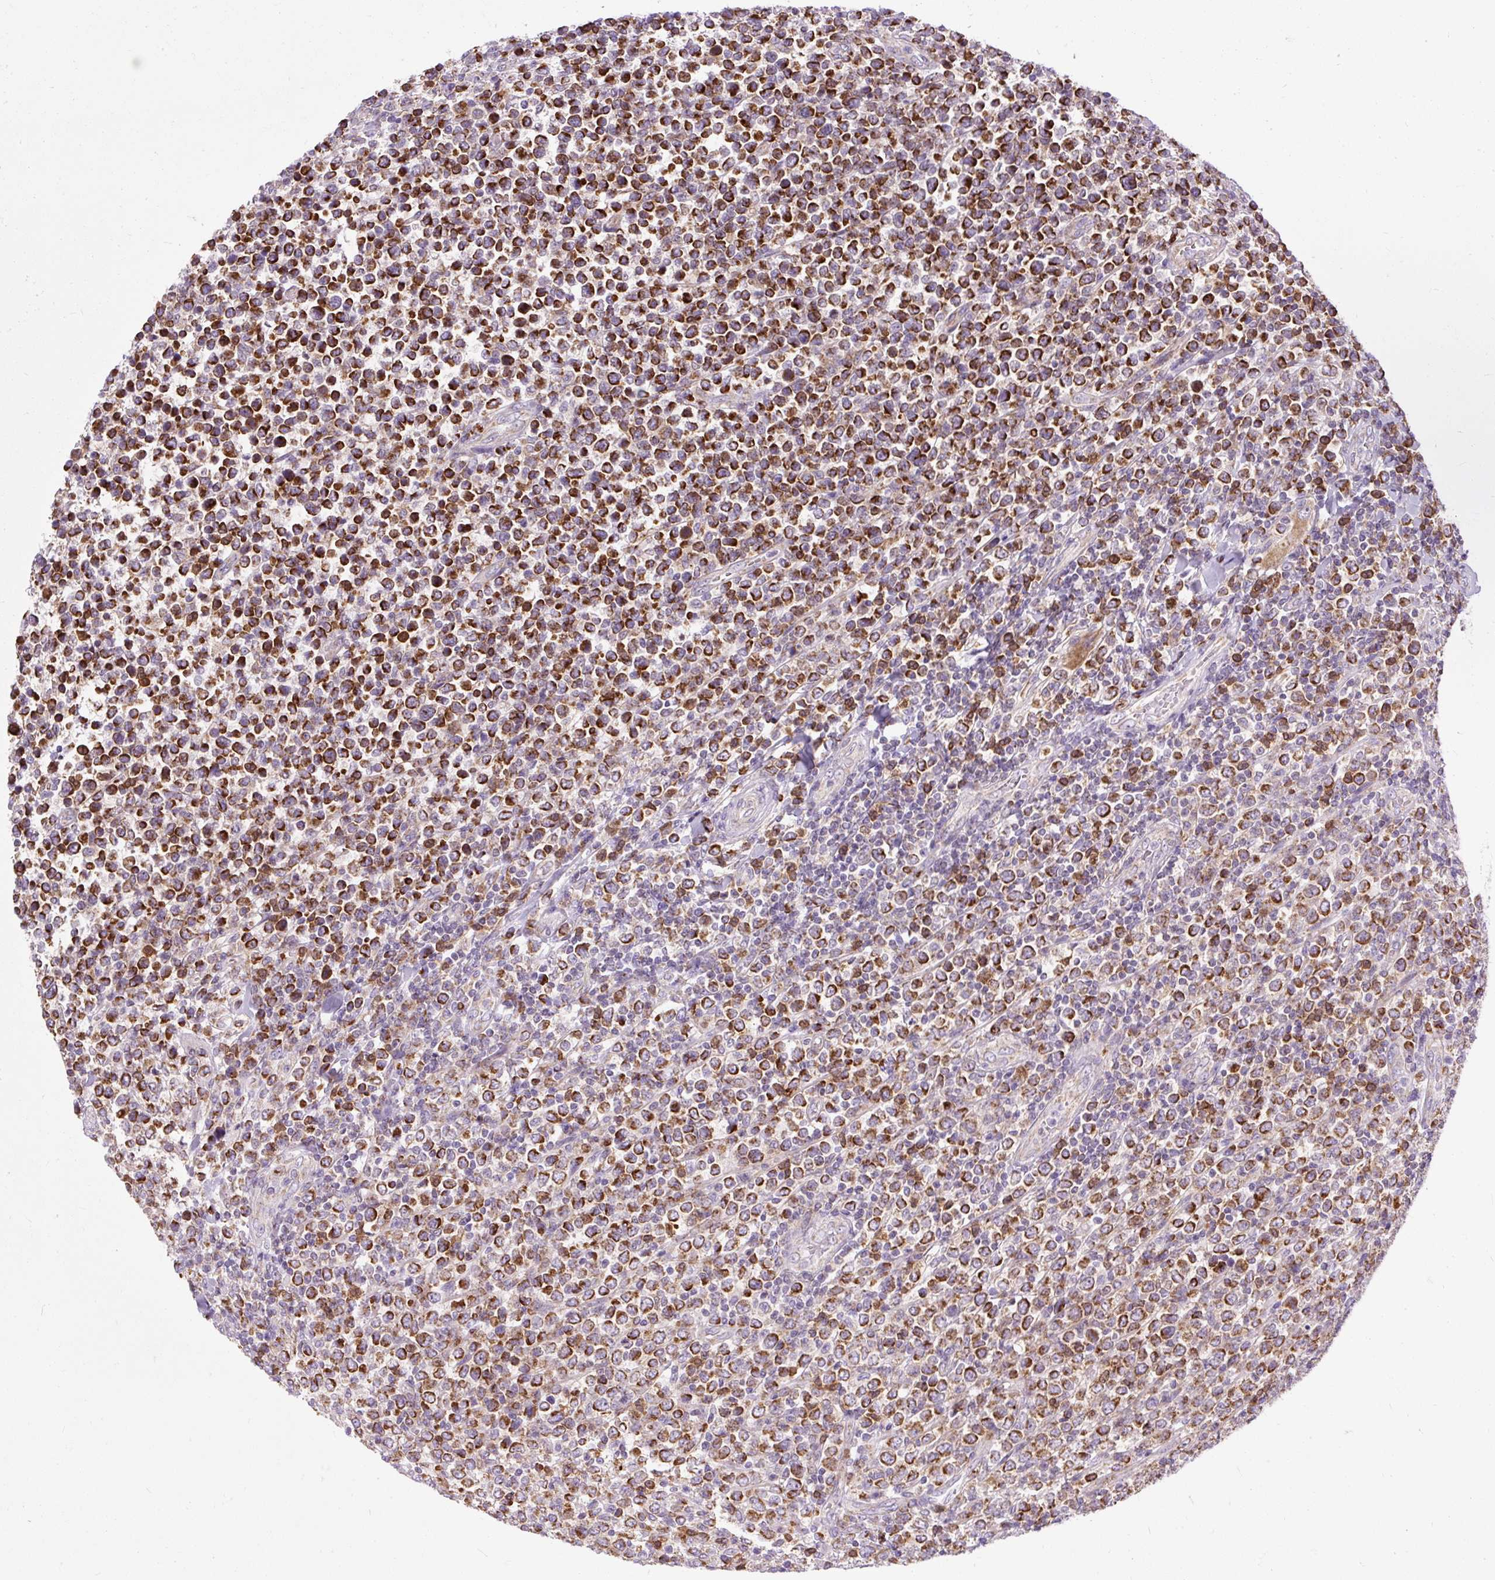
{"staining": {"intensity": "strong", "quantity": ">75%", "location": "cytoplasmic/membranous"}, "tissue": "lymphoma", "cell_type": "Tumor cells", "image_type": "cancer", "snomed": [{"axis": "morphology", "description": "Malignant lymphoma, non-Hodgkin's type, High grade"}, {"axis": "topography", "description": "Soft tissue"}], "caption": "Immunohistochemical staining of human high-grade malignant lymphoma, non-Hodgkin's type displays high levels of strong cytoplasmic/membranous positivity in about >75% of tumor cells. (brown staining indicates protein expression, while blue staining denotes nuclei).", "gene": "TM2D3", "patient": {"sex": "female", "age": 56}}